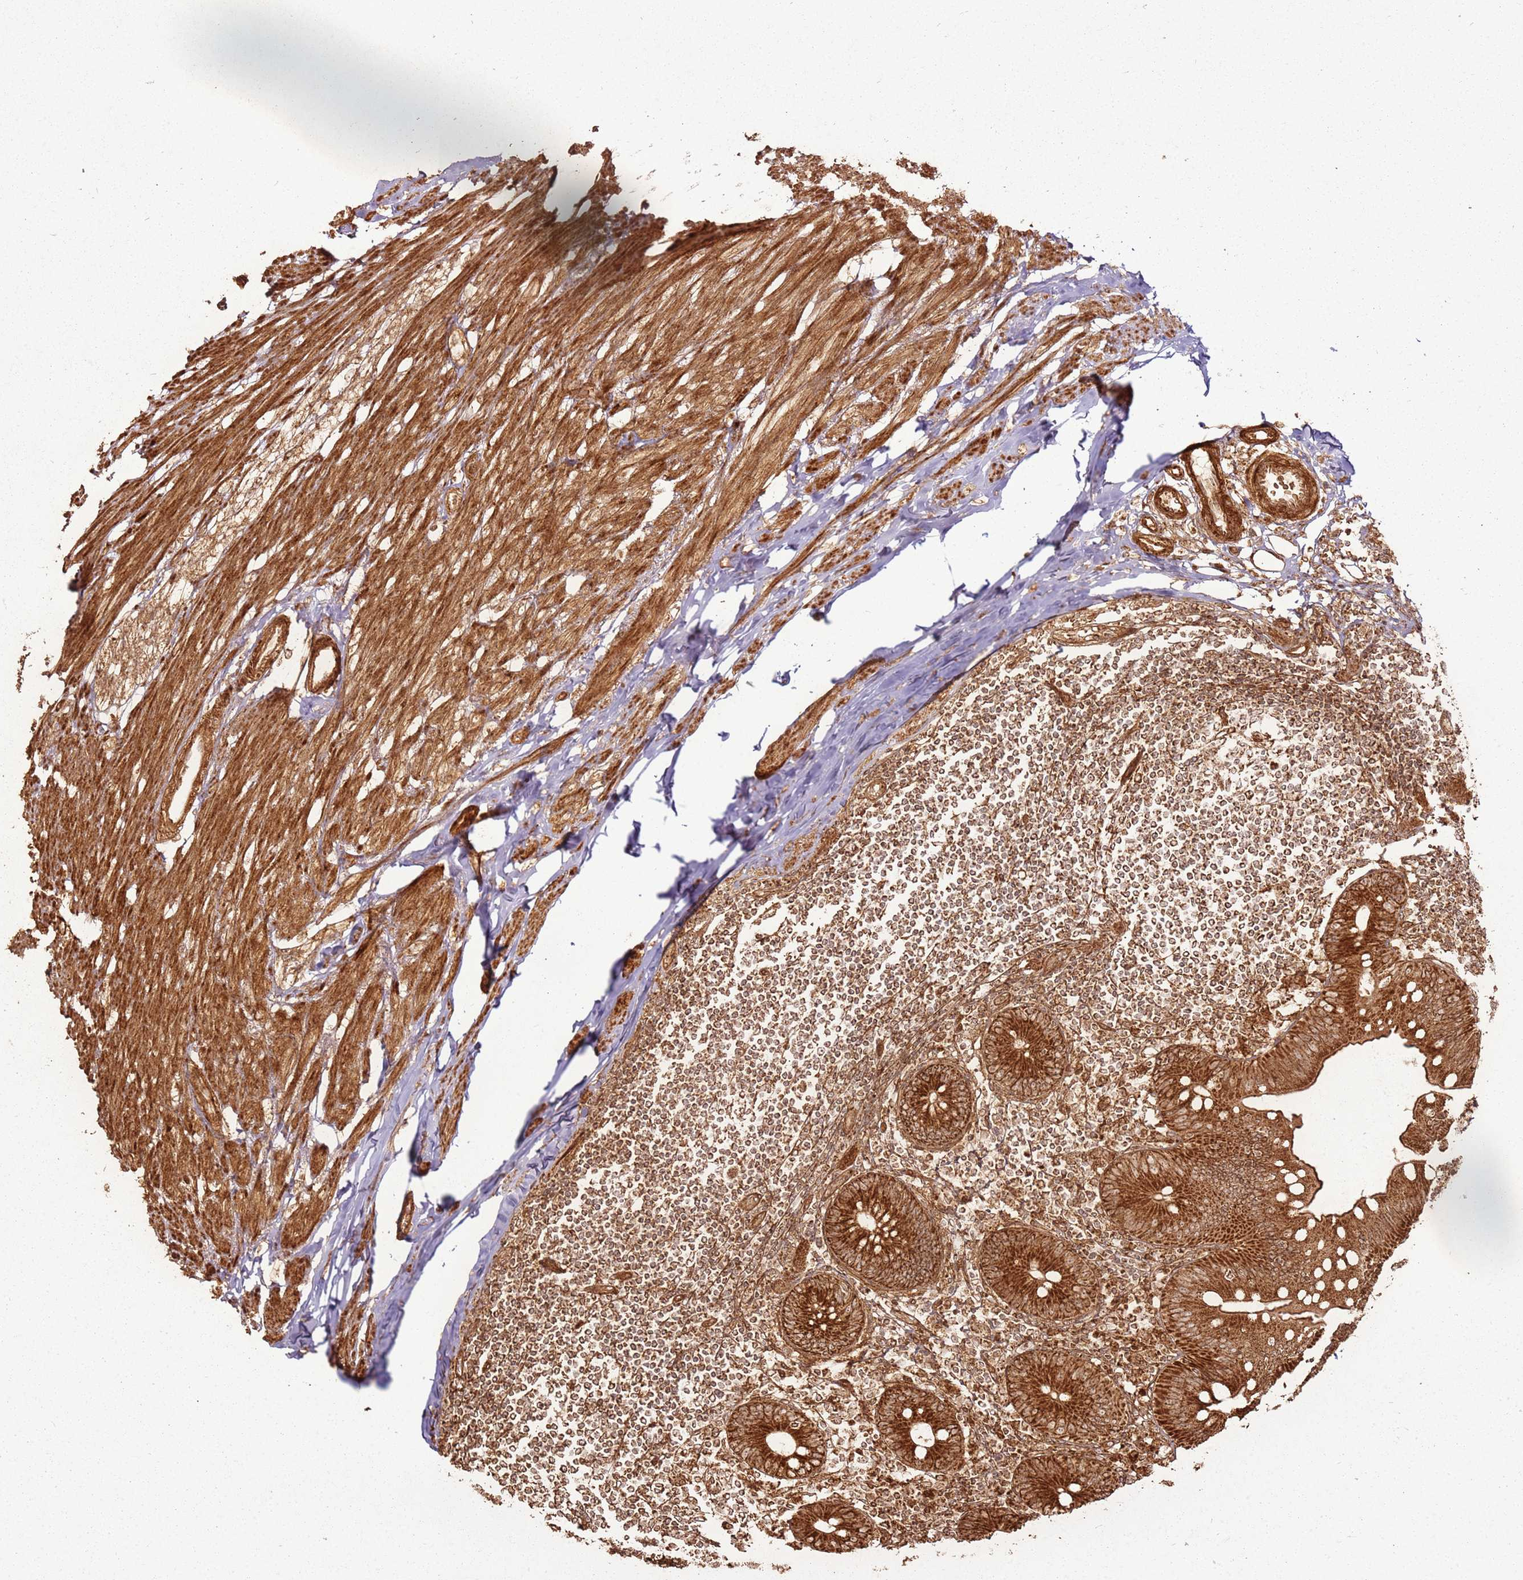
{"staining": {"intensity": "strong", "quantity": ">75%", "location": "cytoplasmic/membranous"}, "tissue": "appendix", "cell_type": "Glandular cells", "image_type": "normal", "snomed": [{"axis": "morphology", "description": "Normal tissue, NOS"}, {"axis": "topography", "description": "Appendix"}], "caption": "A brown stain shows strong cytoplasmic/membranous expression of a protein in glandular cells of normal appendix. The staining is performed using DAB (3,3'-diaminobenzidine) brown chromogen to label protein expression. The nuclei are counter-stained blue using hematoxylin.", "gene": "MRPS6", "patient": {"sex": "female", "age": 62}}